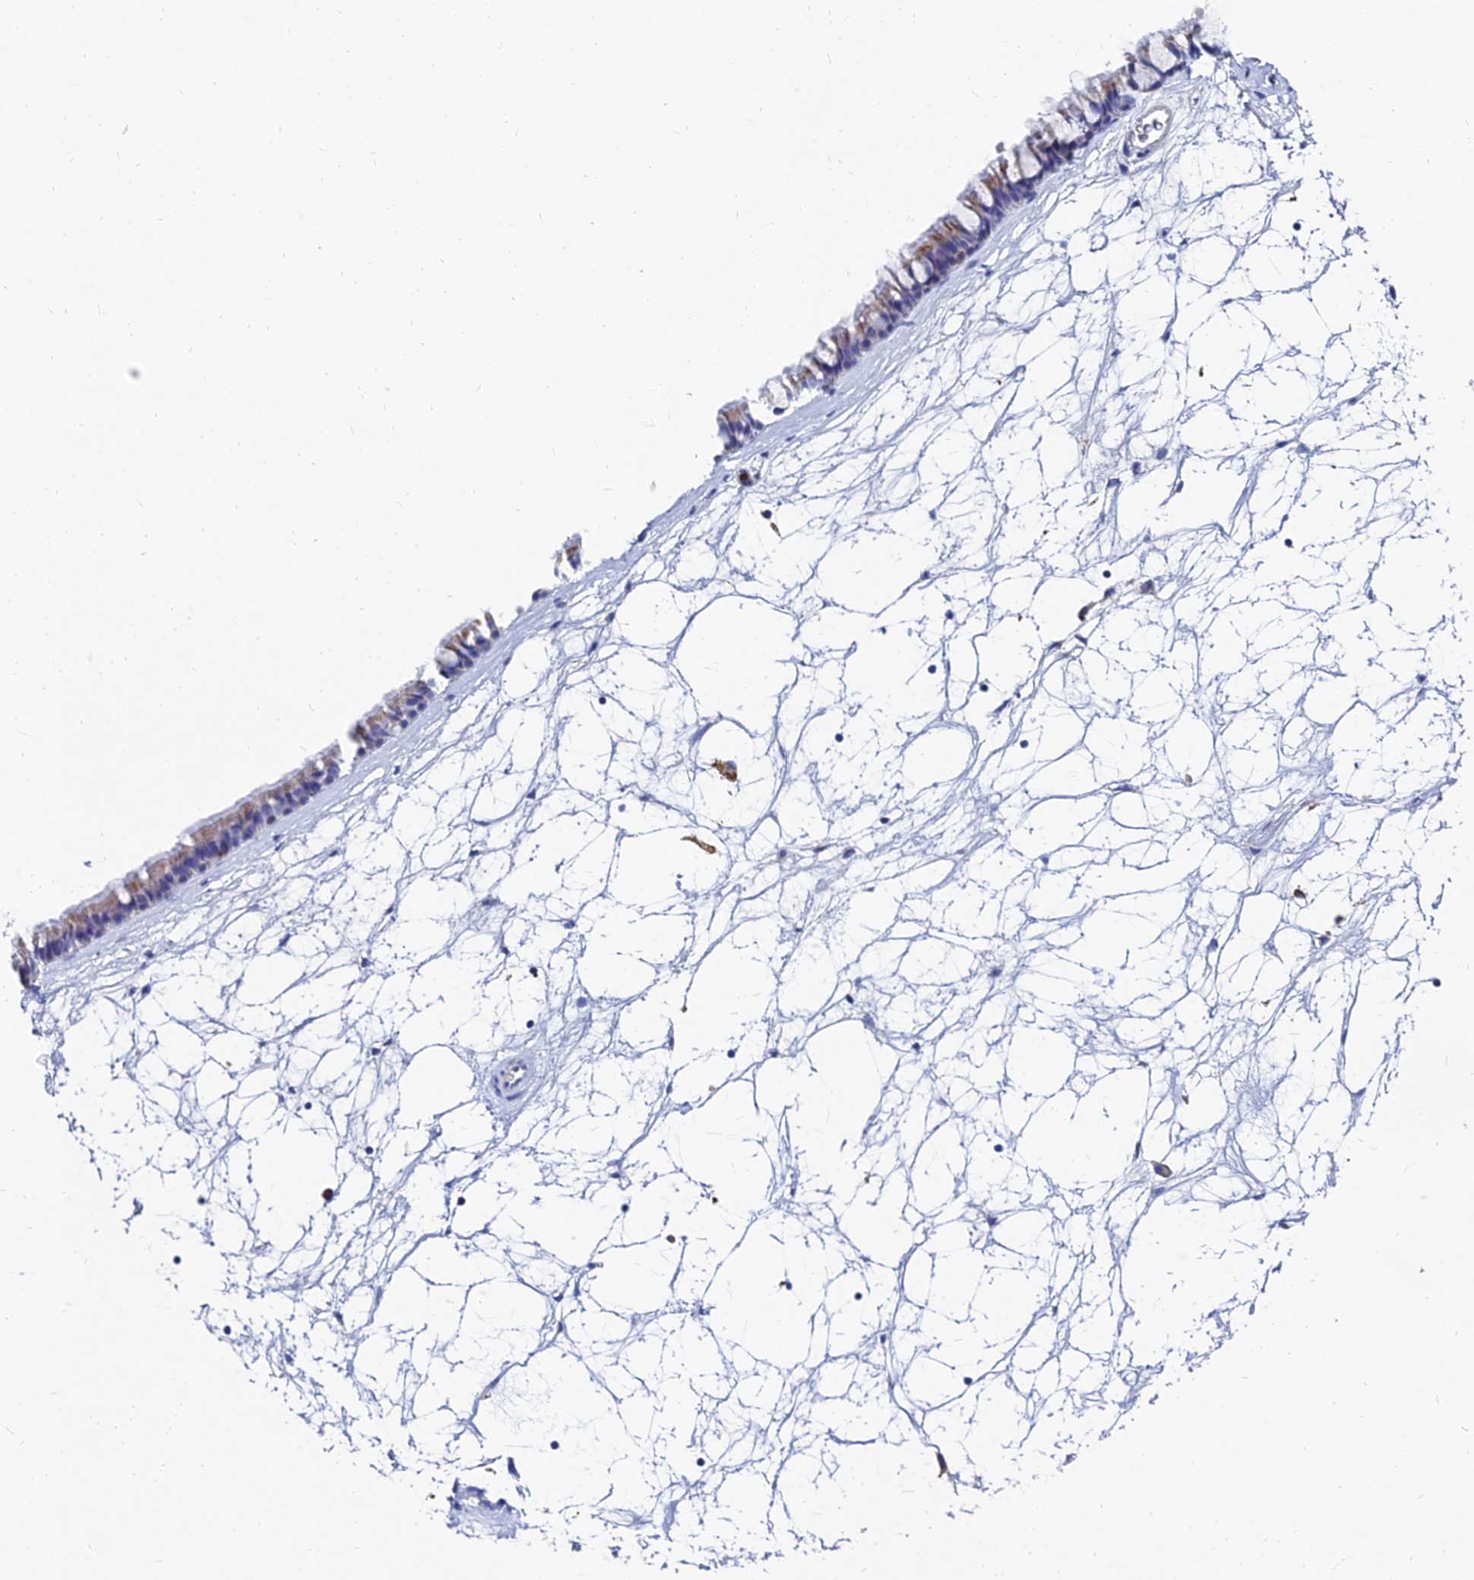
{"staining": {"intensity": "weak", "quantity": "25%-75%", "location": "cytoplasmic/membranous"}, "tissue": "nasopharynx", "cell_type": "Respiratory epithelial cells", "image_type": "normal", "snomed": [{"axis": "morphology", "description": "Normal tissue, NOS"}, {"axis": "topography", "description": "Nasopharynx"}], "caption": "IHC of normal nasopharynx displays low levels of weak cytoplasmic/membranous expression in about 25%-75% of respiratory epithelial cells. (DAB = brown stain, brightfield microscopy at high magnification).", "gene": "SPNS1", "patient": {"sex": "male", "age": 64}}